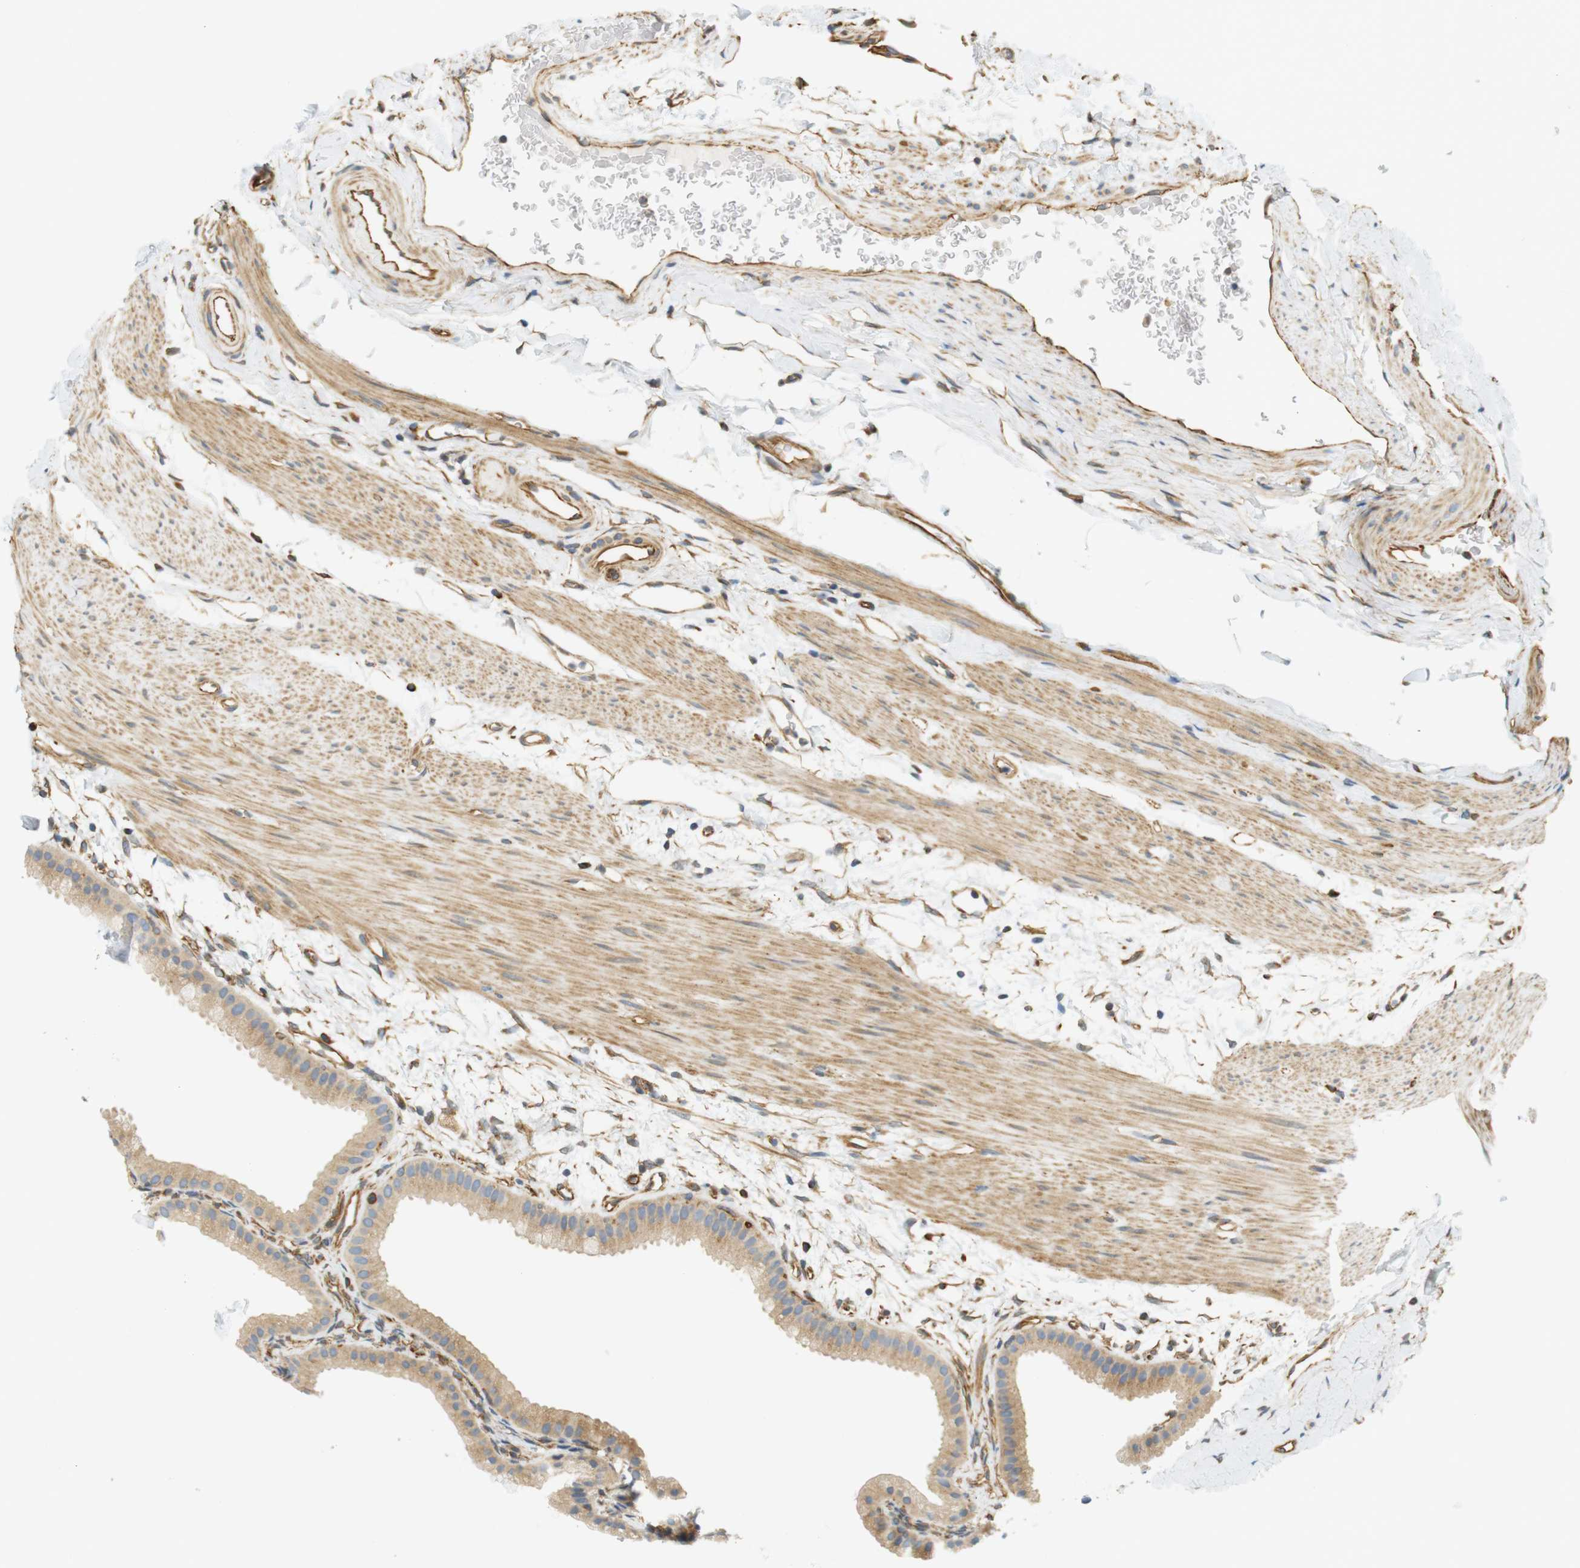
{"staining": {"intensity": "weak", "quantity": ">75%", "location": "cytoplasmic/membranous"}, "tissue": "gallbladder", "cell_type": "Glandular cells", "image_type": "normal", "snomed": [{"axis": "morphology", "description": "Normal tissue, NOS"}, {"axis": "topography", "description": "Gallbladder"}], "caption": "Protein staining by immunohistochemistry demonstrates weak cytoplasmic/membranous expression in about >75% of glandular cells in benign gallbladder.", "gene": "CYTH3", "patient": {"sex": "female", "age": 64}}